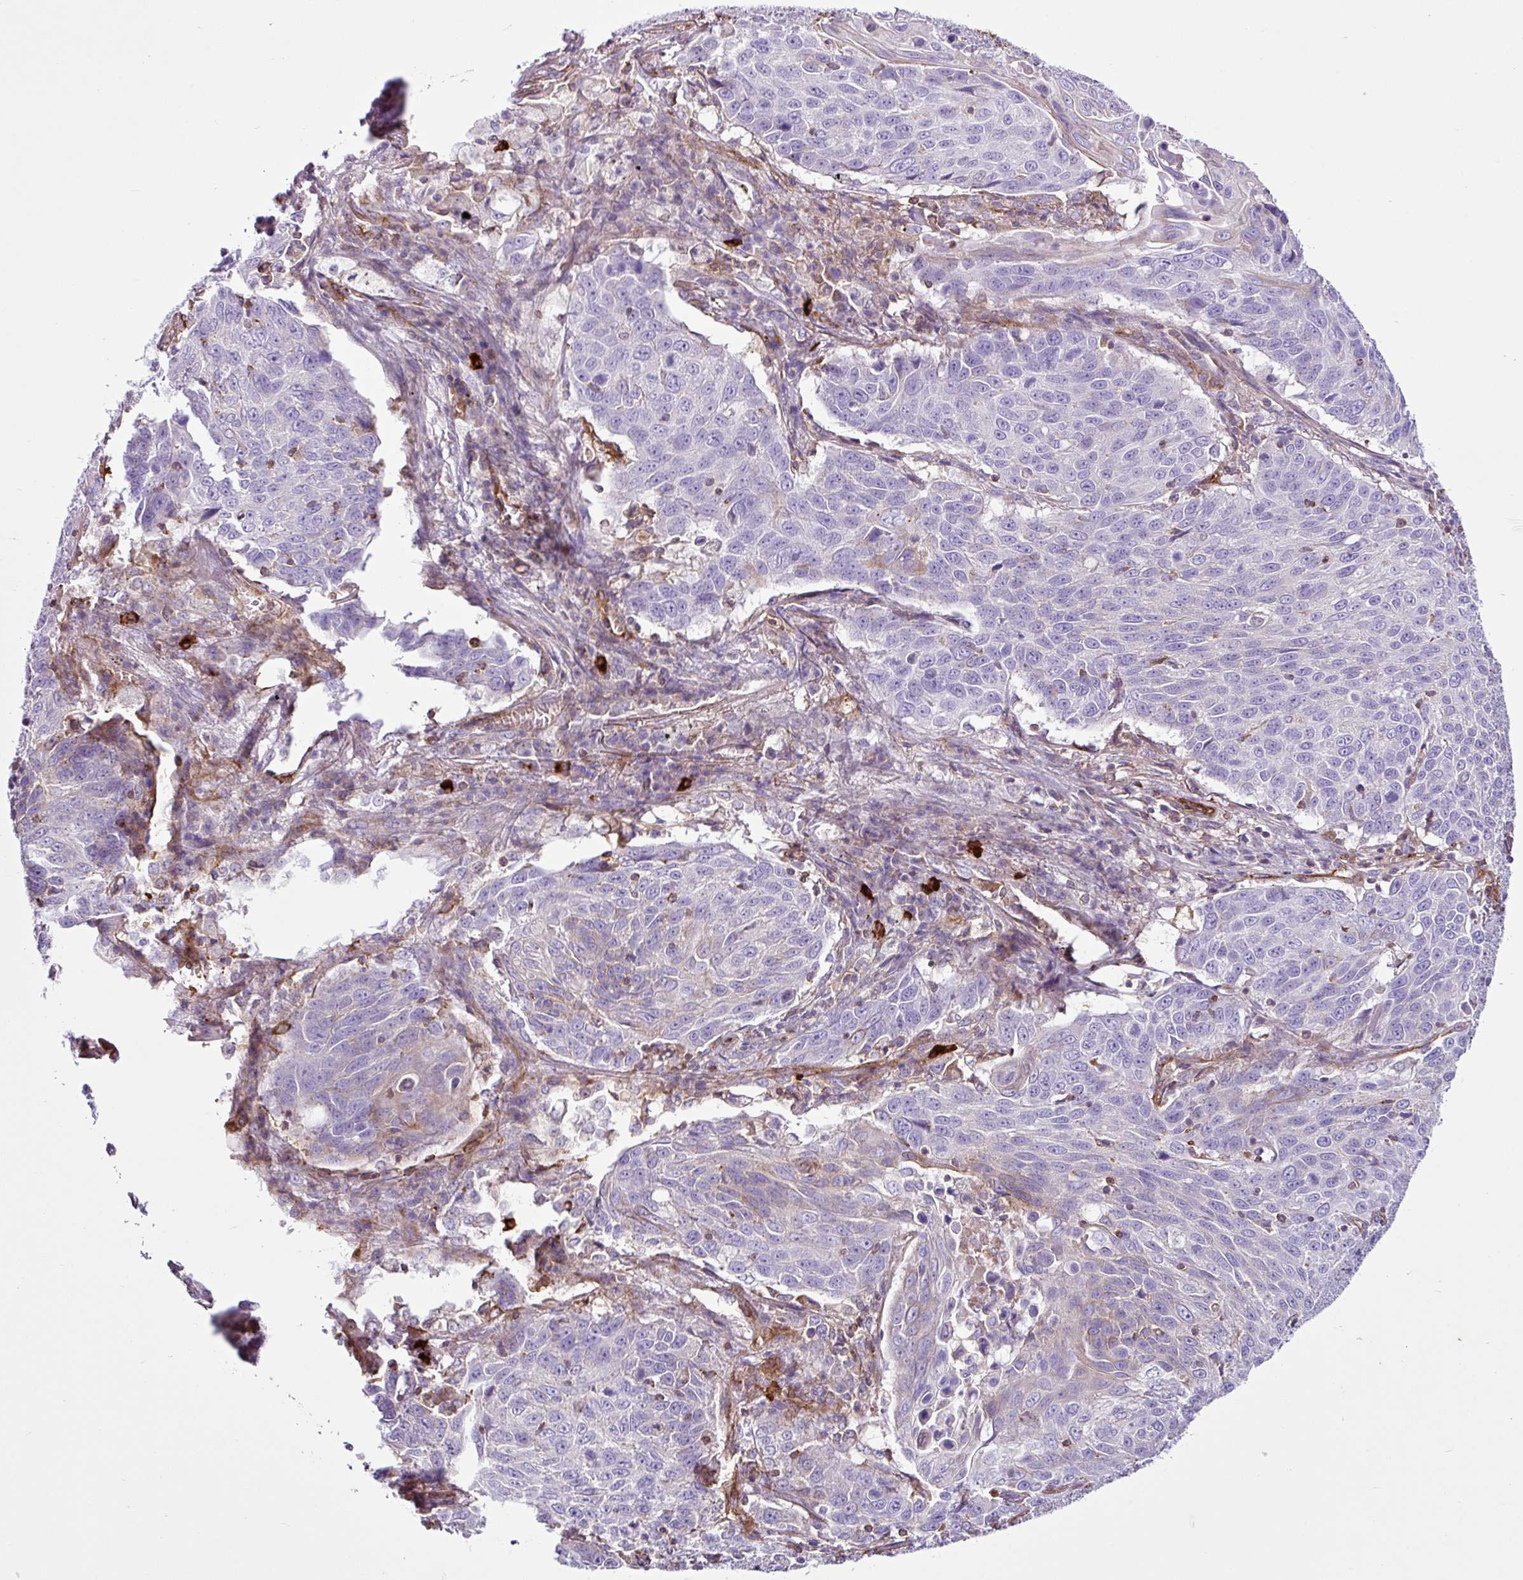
{"staining": {"intensity": "negative", "quantity": "none", "location": "none"}, "tissue": "lung cancer", "cell_type": "Tumor cells", "image_type": "cancer", "snomed": [{"axis": "morphology", "description": "Squamous cell carcinoma, NOS"}, {"axis": "topography", "description": "Lung"}], "caption": "Immunohistochemical staining of human lung squamous cell carcinoma demonstrates no significant staining in tumor cells.", "gene": "EME2", "patient": {"sex": "male", "age": 78}}